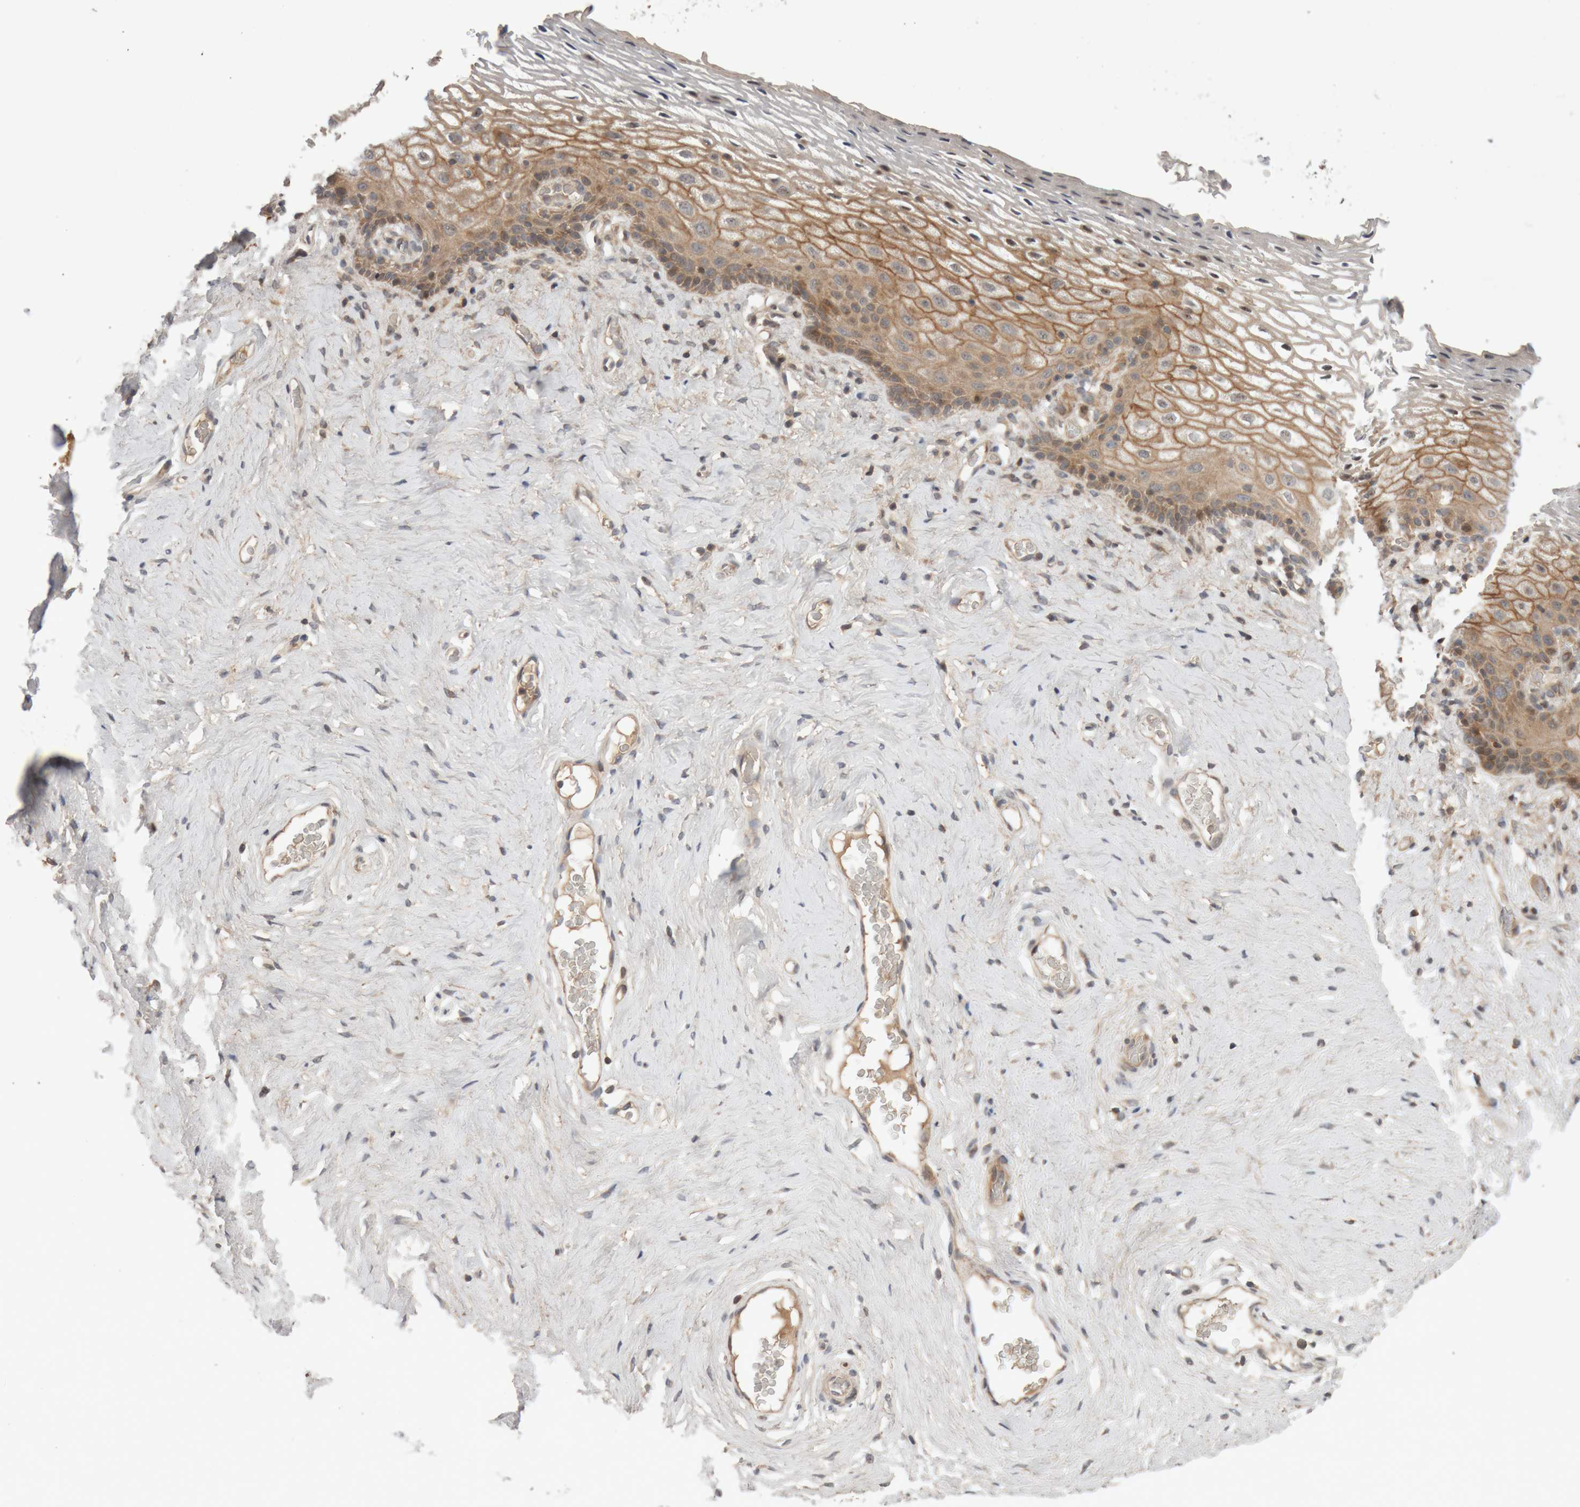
{"staining": {"intensity": "moderate", "quantity": ">75%", "location": "cytoplasmic/membranous"}, "tissue": "vagina", "cell_type": "Squamous epithelial cells", "image_type": "normal", "snomed": [{"axis": "morphology", "description": "Normal tissue, NOS"}, {"axis": "morphology", "description": "Adenocarcinoma, NOS"}, {"axis": "topography", "description": "Rectum"}, {"axis": "topography", "description": "Vagina"}], "caption": "A photomicrograph of human vagina stained for a protein demonstrates moderate cytoplasmic/membranous brown staining in squamous epithelial cells.", "gene": "KIF21B", "patient": {"sex": "female", "age": 71}}